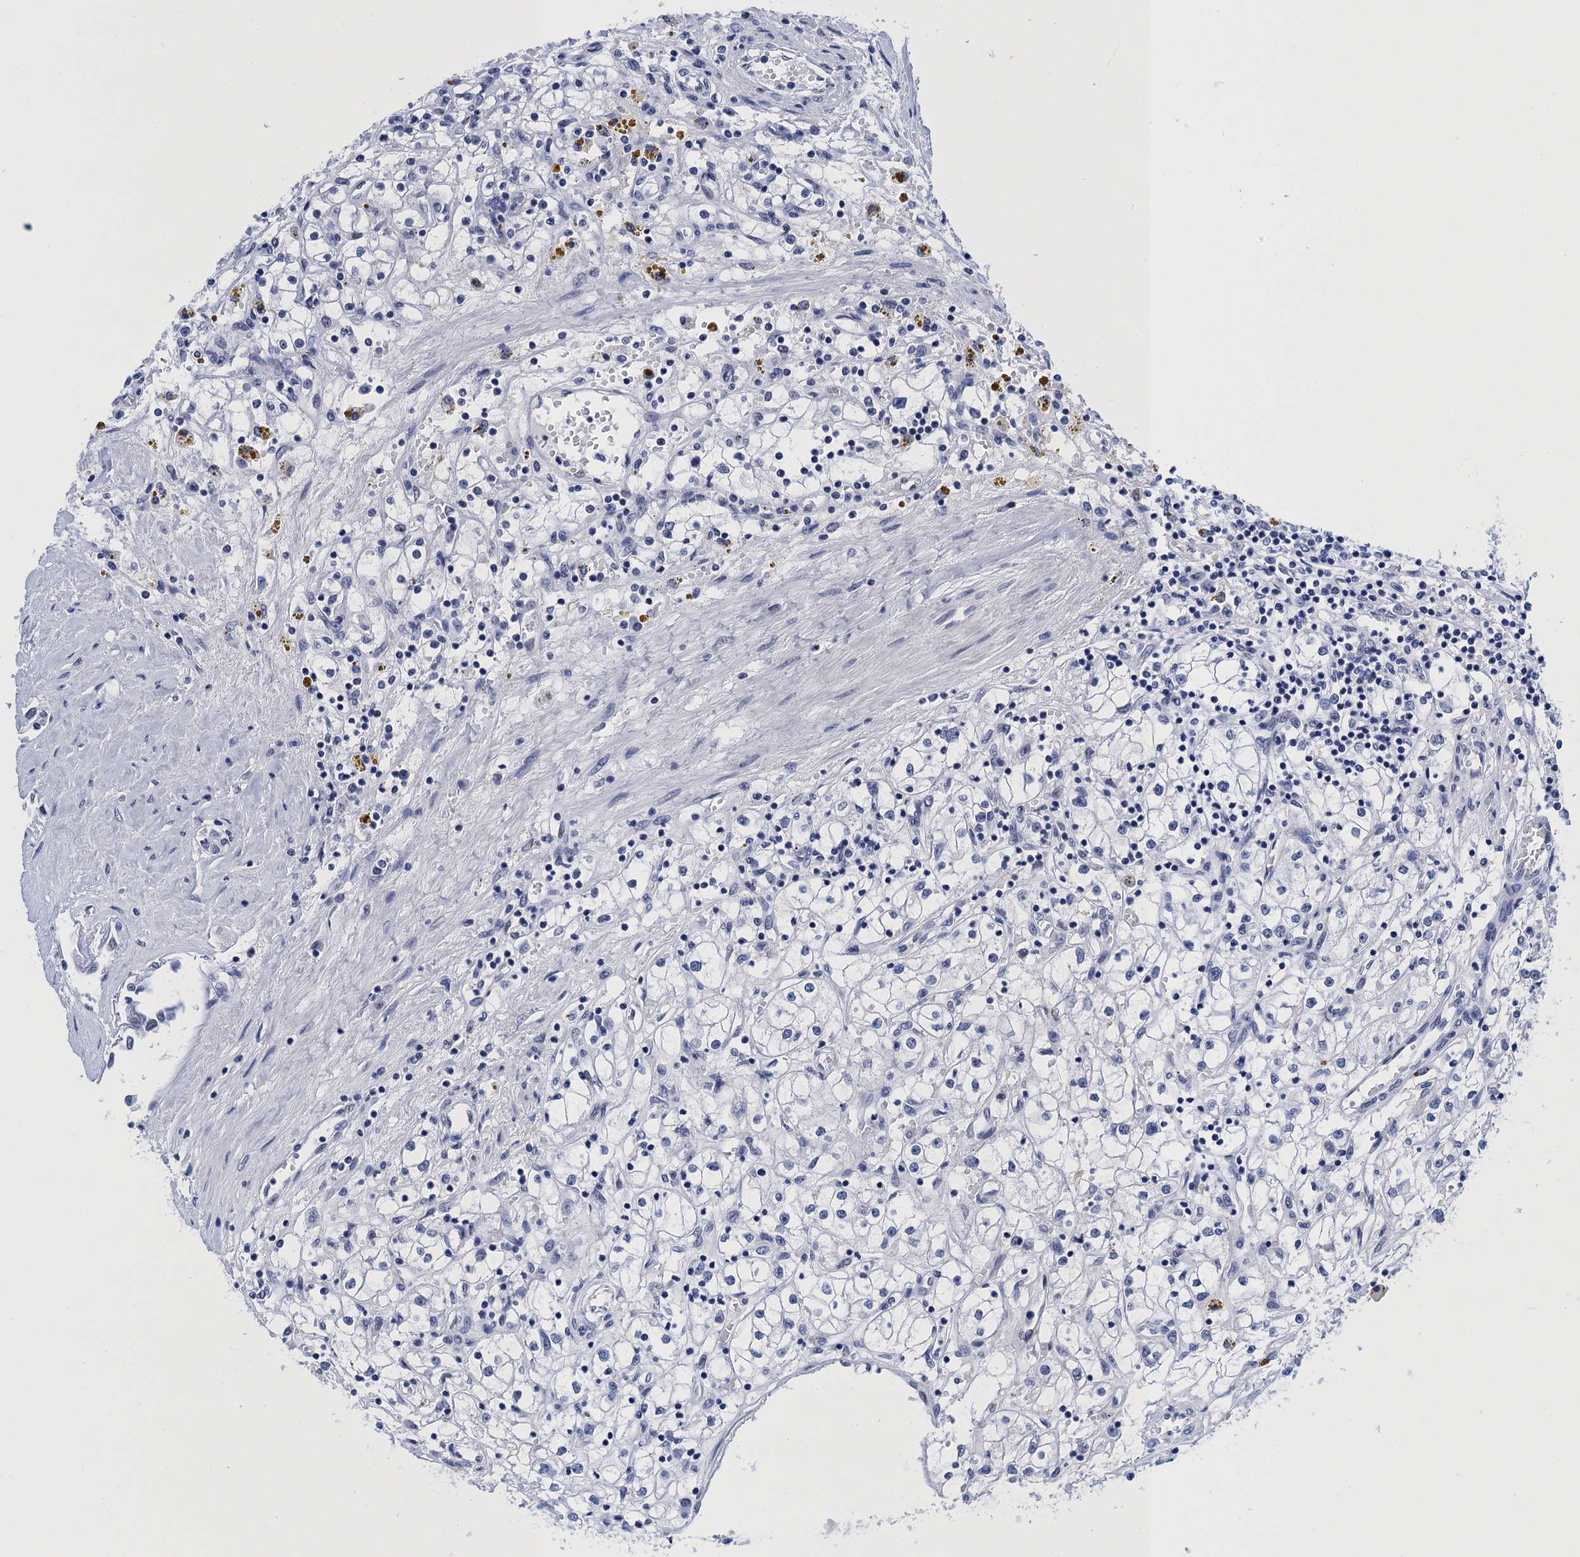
{"staining": {"intensity": "negative", "quantity": "none", "location": "none"}, "tissue": "renal cancer", "cell_type": "Tumor cells", "image_type": "cancer", "snomed": [{"axis": "morphology", "description": "Adenocarcinoma, NOS"}, {"axis": "topography", "description": "Kidney"}], "caption": "Immunohistochemistry (IHC) histopathology image of human renal adenocarcinoma stained for a protein (brown), which reveals no expression in tumor cells.", "gene": "METTL25", "patient": {"sex": "male", "age": 56}}